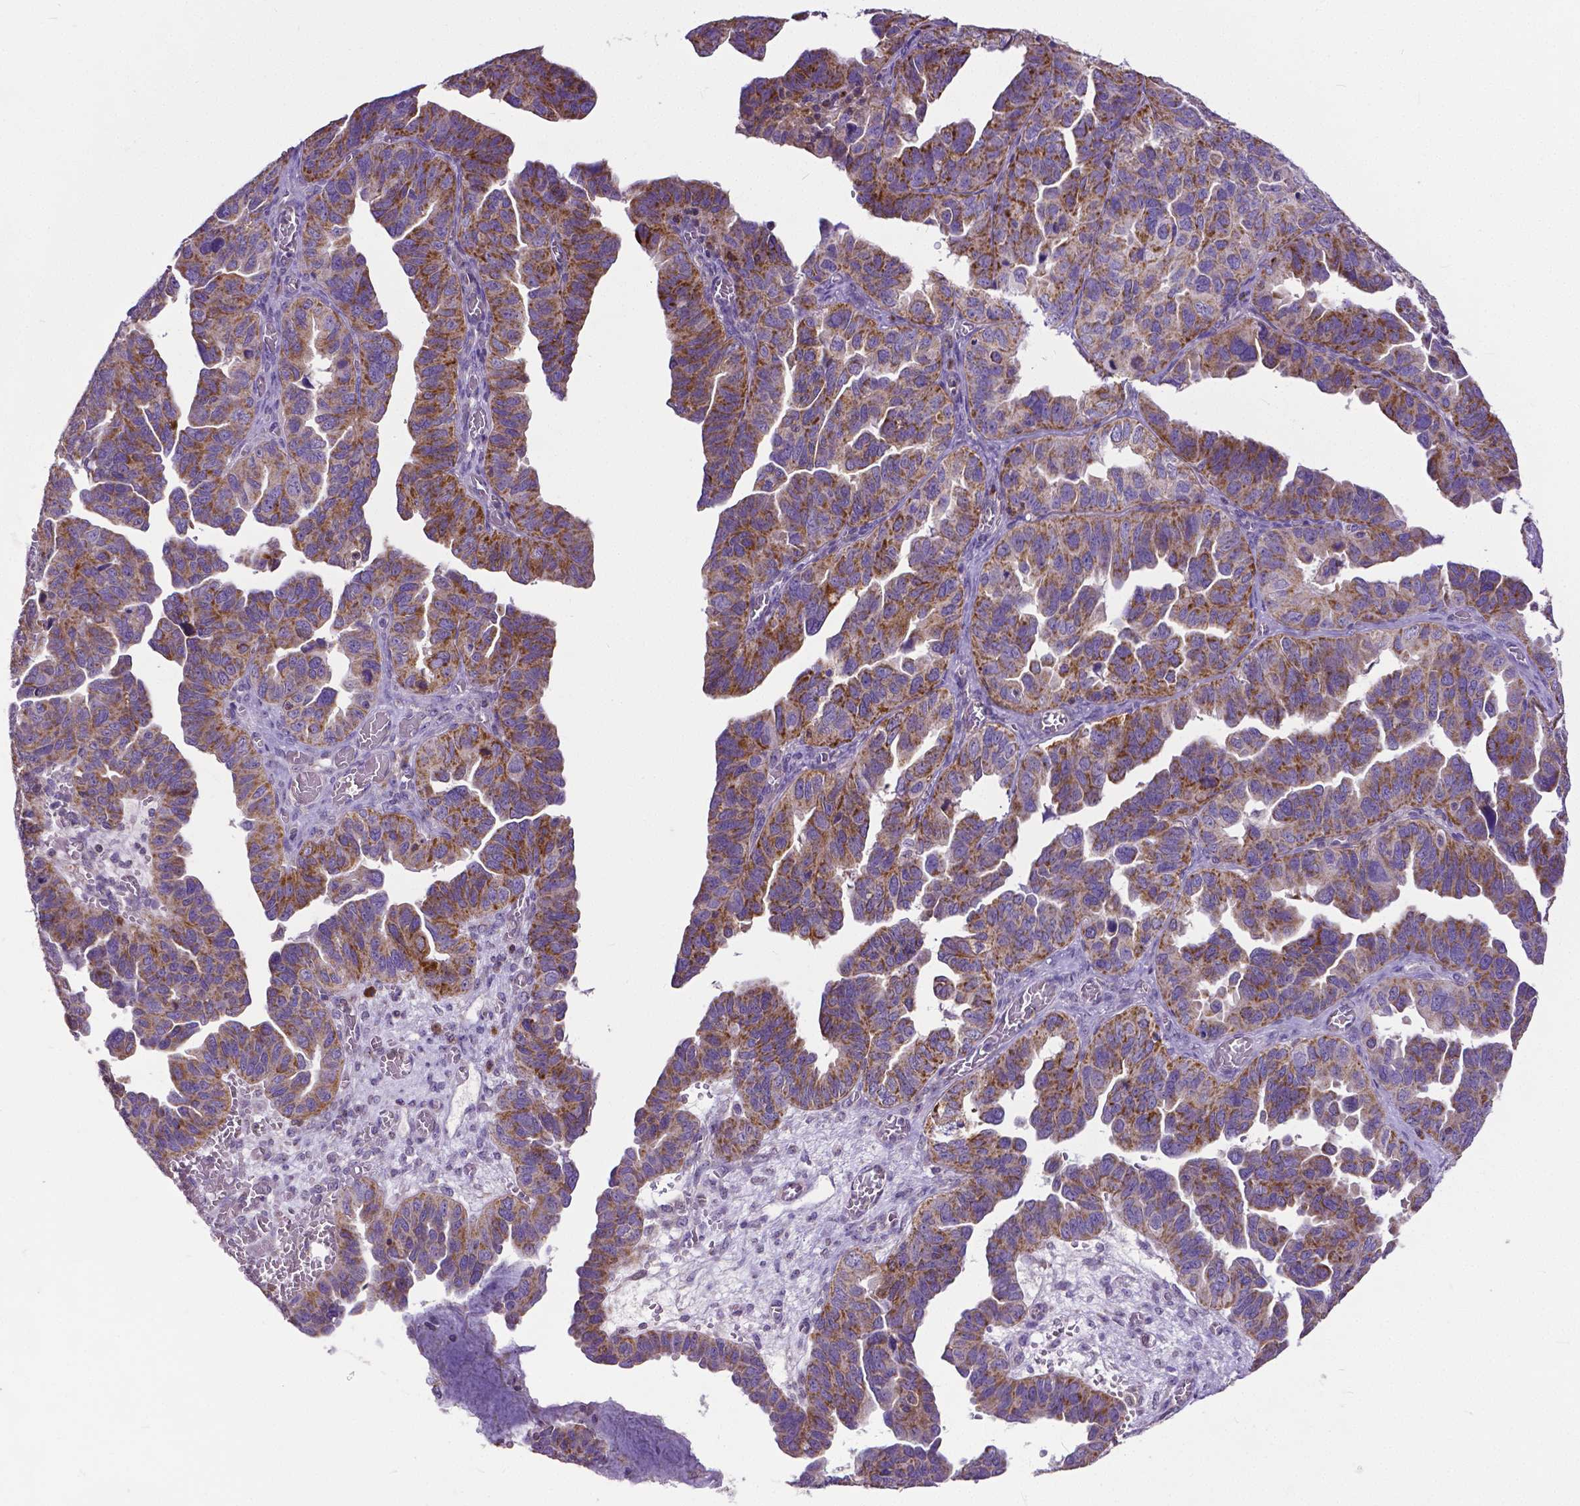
{"staining": {"intensity": "moderate", "quantity": "25%-75%", "location": "cytoplasmic/membranous"}, "tissue": "ovarian cancer", "cell_type": "Tumor cells", "image_type": "cancer", "snomed": [{"axis": "morphology", "description": "Cystadenocarcinoma, serous, NOS"}, {"axis": "topography", "description": "Ovary"}], "caption": "Protein expression analysis of human ovarian serous cystadenocarcinoma reveals moderate cytoplasmic/membranous staining in approximately 25%-75% of tumor cells.", "gene": "MCL1", "patient": {"sex": "female", "age": 64}}